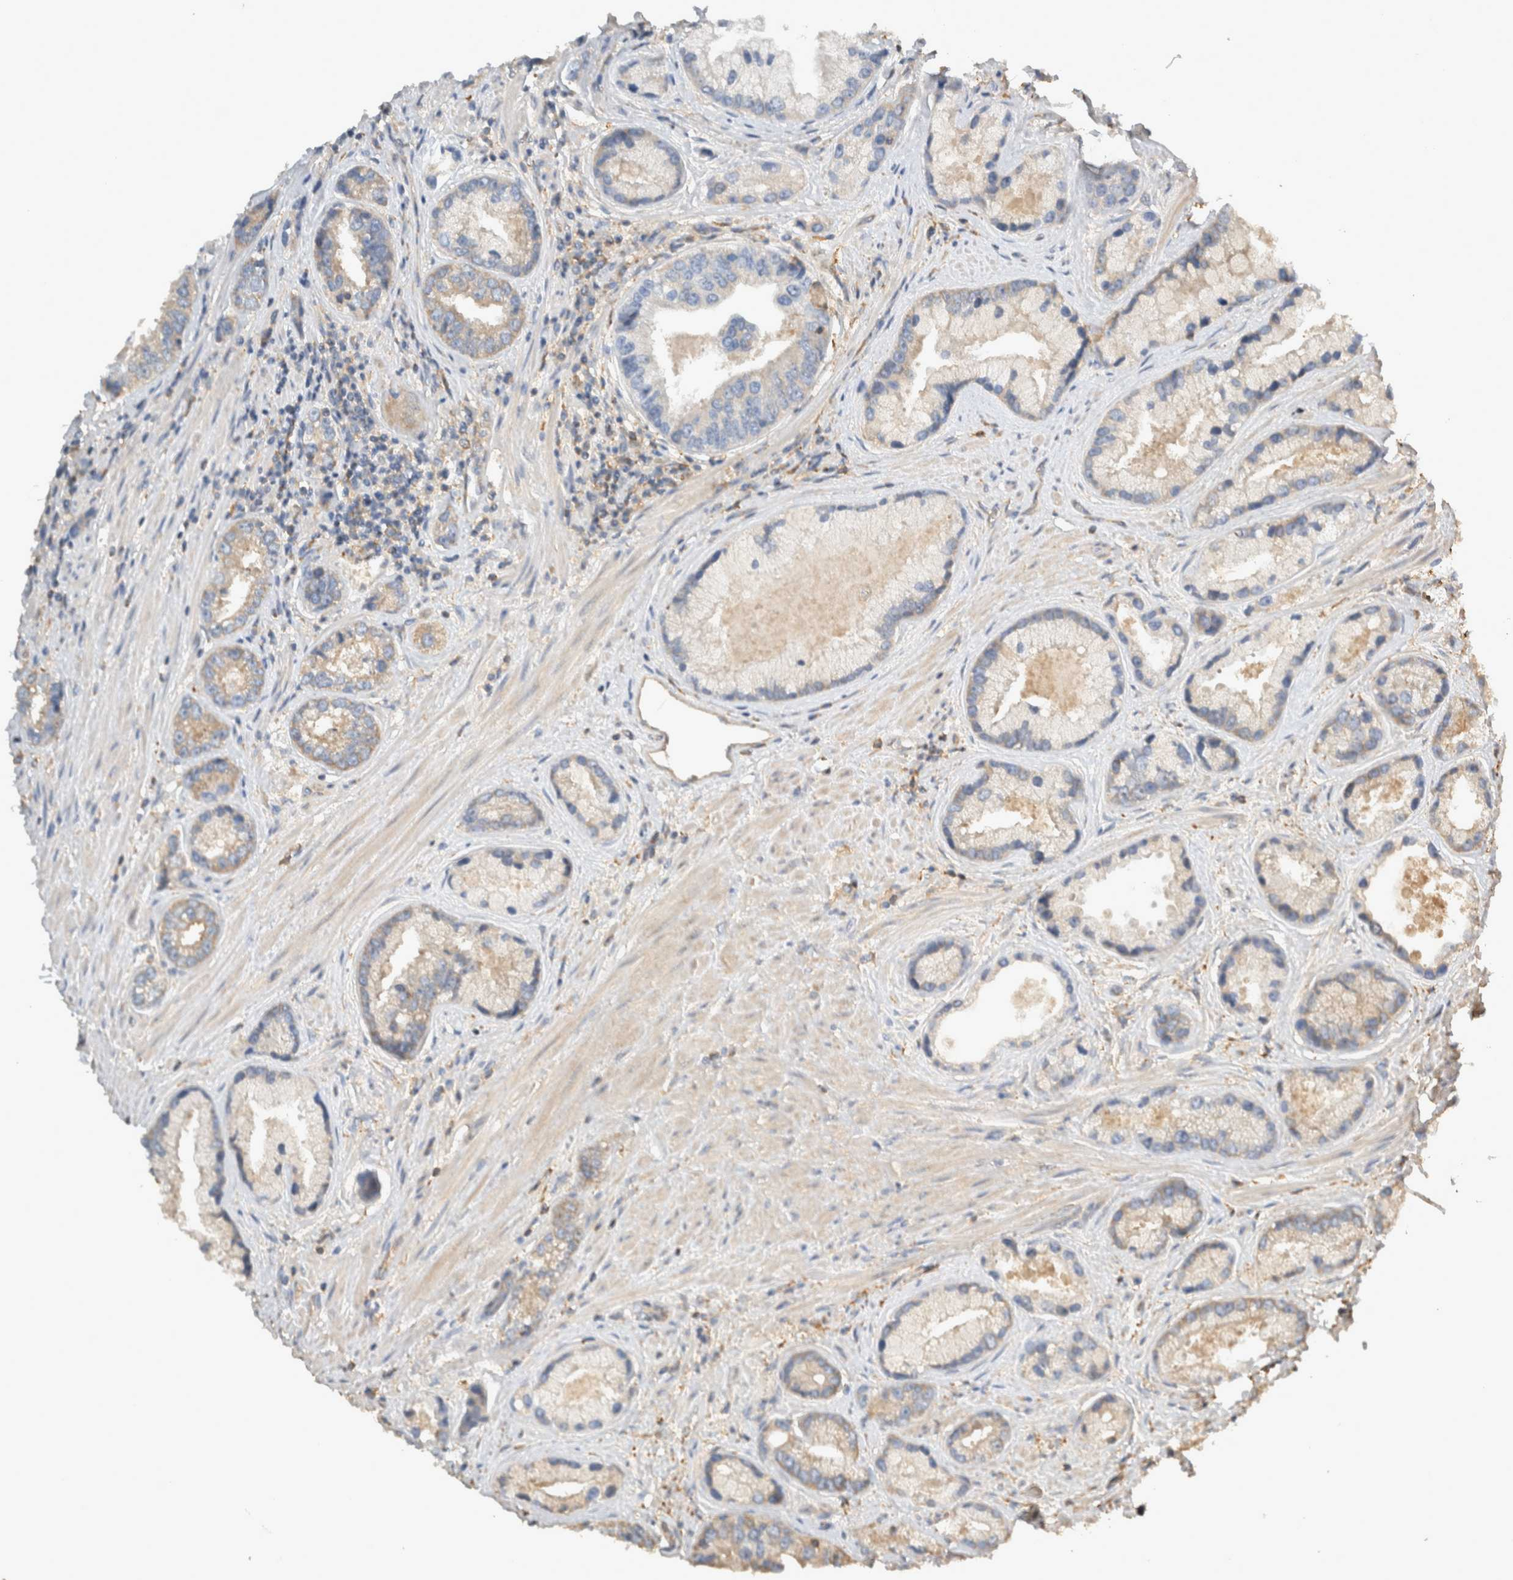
{"staining": {"intensity": "weak", "quantity": "25%-75%", "location": "cytoplasmic/membranous"}, "tissue": "prostate cancer", "cell_type": "Tumor cells", "image_type": "cancer", "snomed": [{"axis": "morphology", "description": "Adenocarcinoma, High grade"}, {"axis": "topography", "description": "Prostate"}], "caption": "This image shows prostate high-grade adenocarcinoma stained with IHC to label a protein in brown. The cytoplasmic/membranous of tumor cells show weak positivity for the protein. Nuclei are counter-stained blue.", "gene": "EIF4G3", "patient": {"sex": "male", "age": 61}}